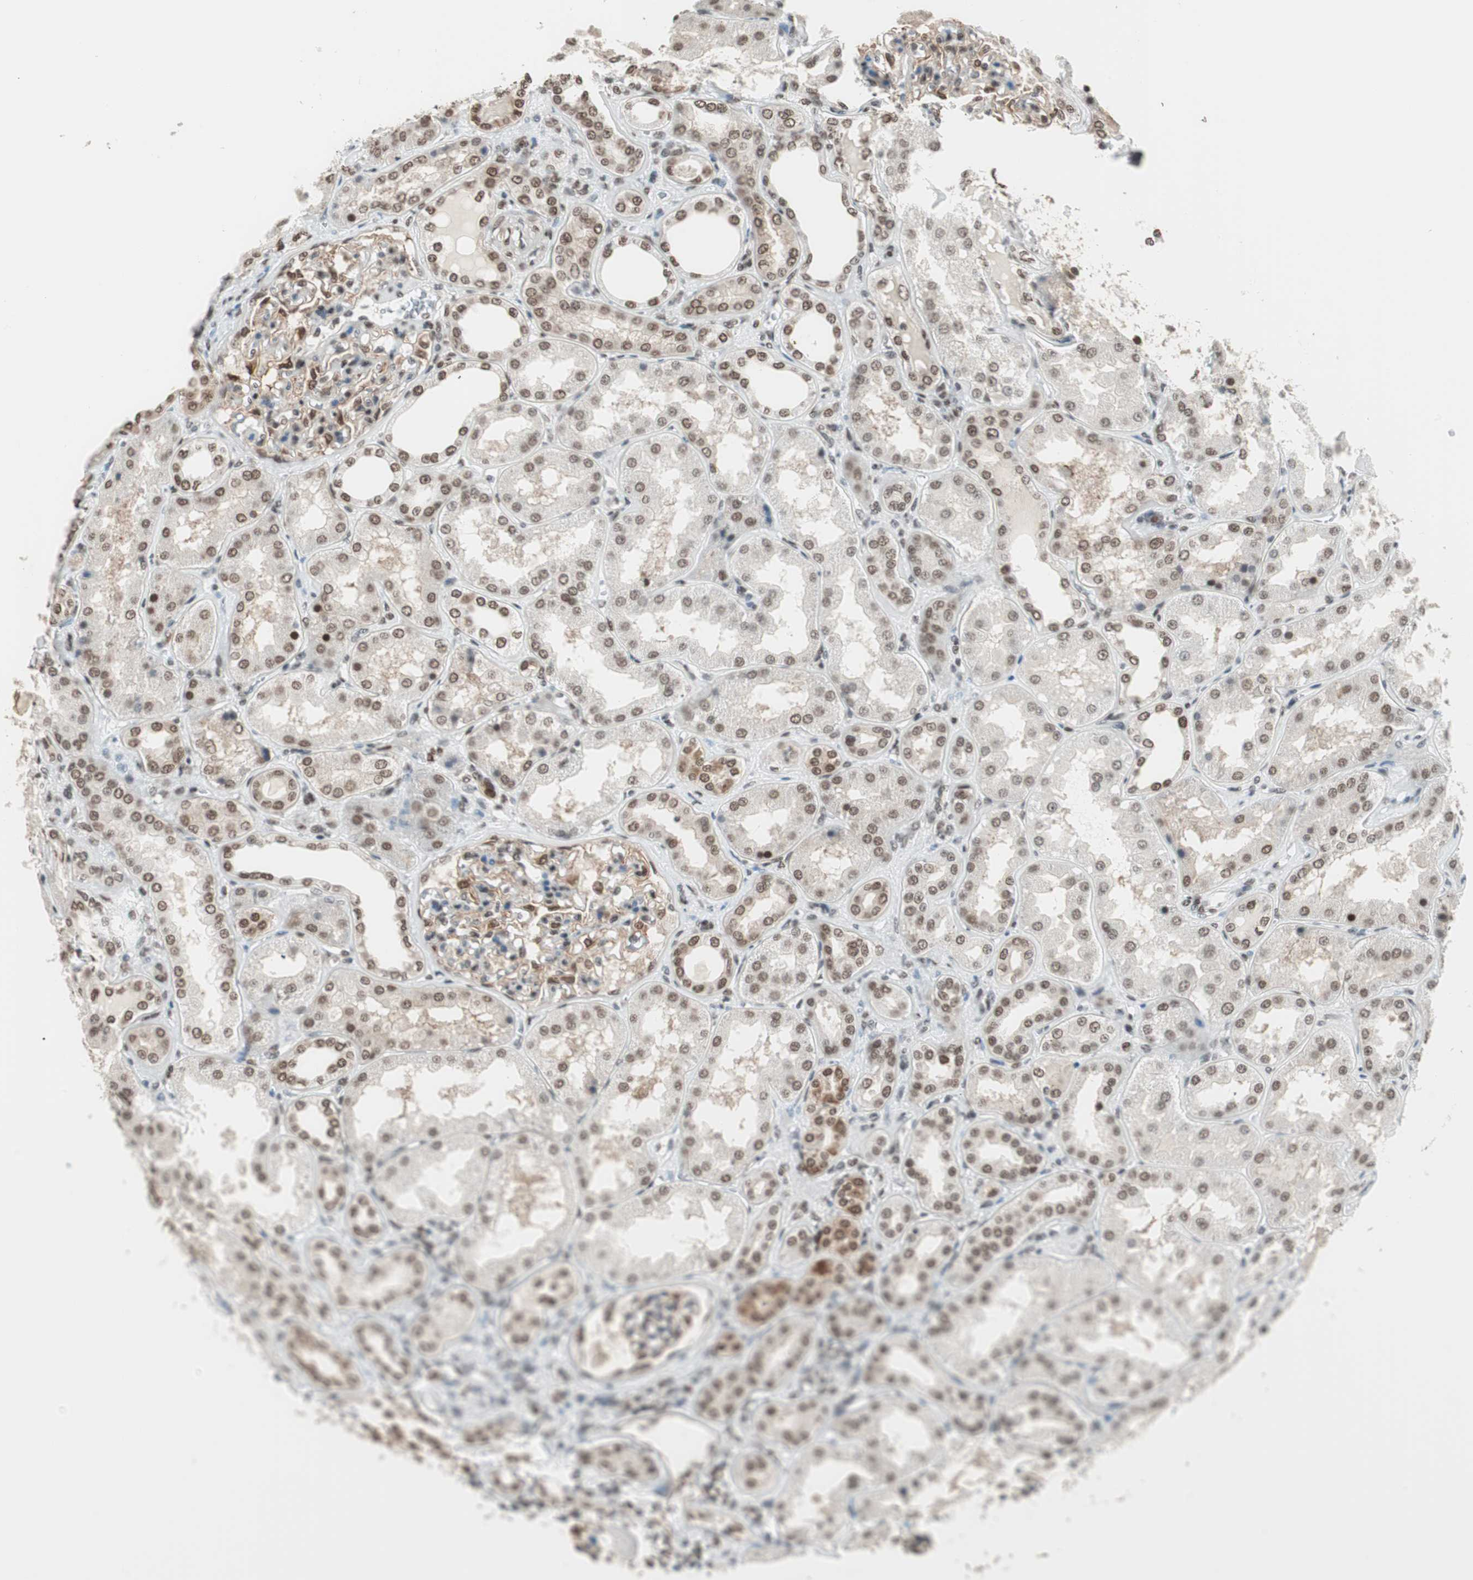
{"staining": {"intensity": "moderate", "quantity": "25%-75%", "location": "nuclear"}, "tissue": "kidney", "cell_type": "Cells in glomeruli", "image_type": "normal", "snomed": [{"axis": "morphology", "description": "Normal tissue, NOS"}, {"axis": "topography", "description": "Kidney"}], "caption": "A medium amount of moderate nuclear positivity is appreciated in approximately 25%-75% of cells in glomeruli in benign kidney. (Brightfield microscopy of DAB IHC at high magnification).", "gene": "SMARCE1", "patient": {"sex": "female", "age": 56}}